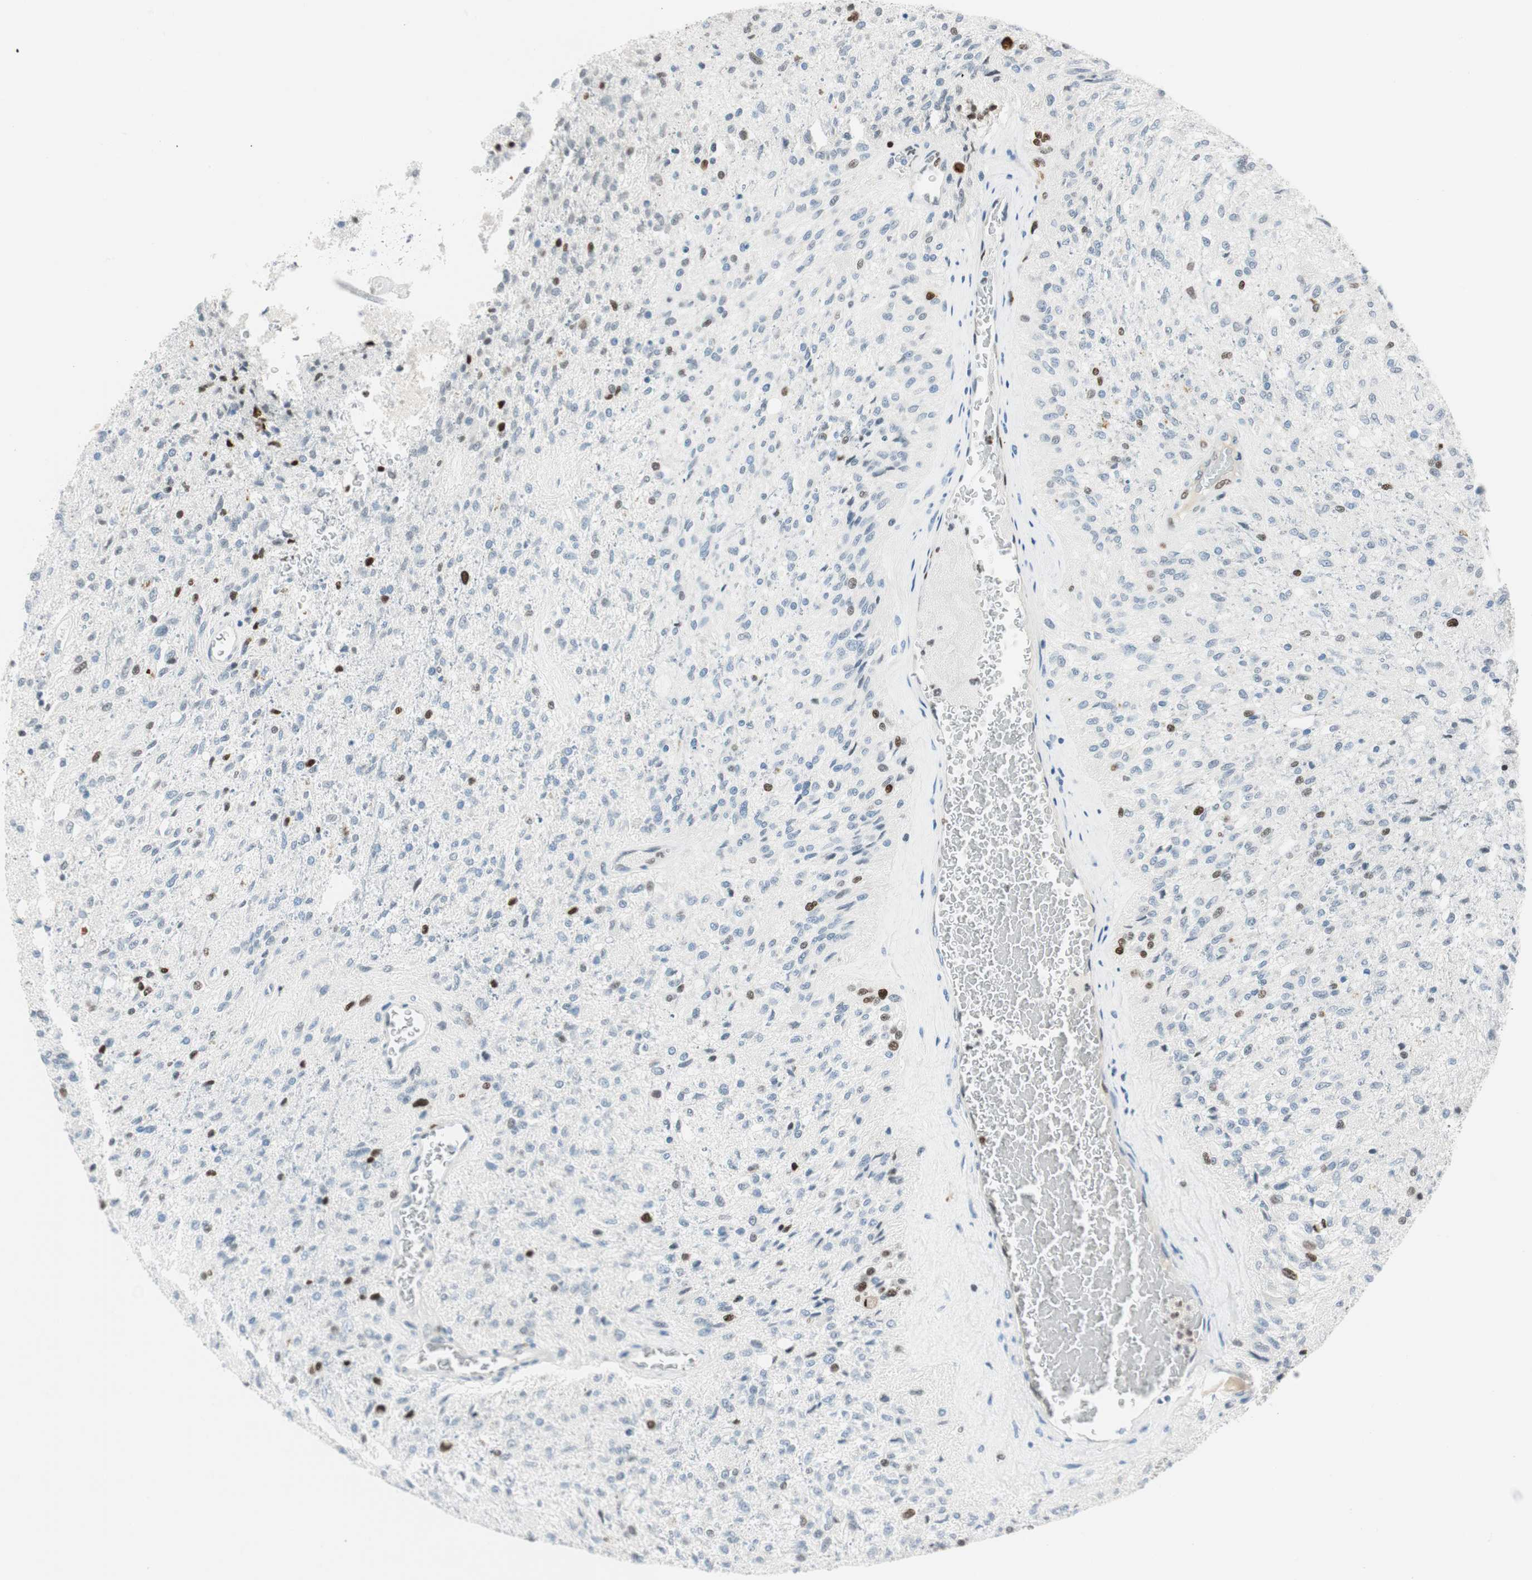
{"staining": {"intensity": "moderate", "quantity": "<25%", "location": "nuclear"}, "tissue": "glioma", "cell_type": "Tumor cells", "image_type": "cancer", "snomed": [{"axis": "morphology", "description": "Normal tissue, NOS"}, {"axis": "morphology", "description": "Glioma, malignant, High grade"}, {"axis": "topography", "description": "Cerebral cortex"}], "caption": "Immunohistochemical staining of malignant glioma (high-grade) reveals low levels of moderate nuclear positivity in approximately <25% of tumor cells. (brown staining indicates protein expression, while blue staining denotes nuclei).", "gene": "EZH2", "patient": {"sex": "male", "age": 77}}